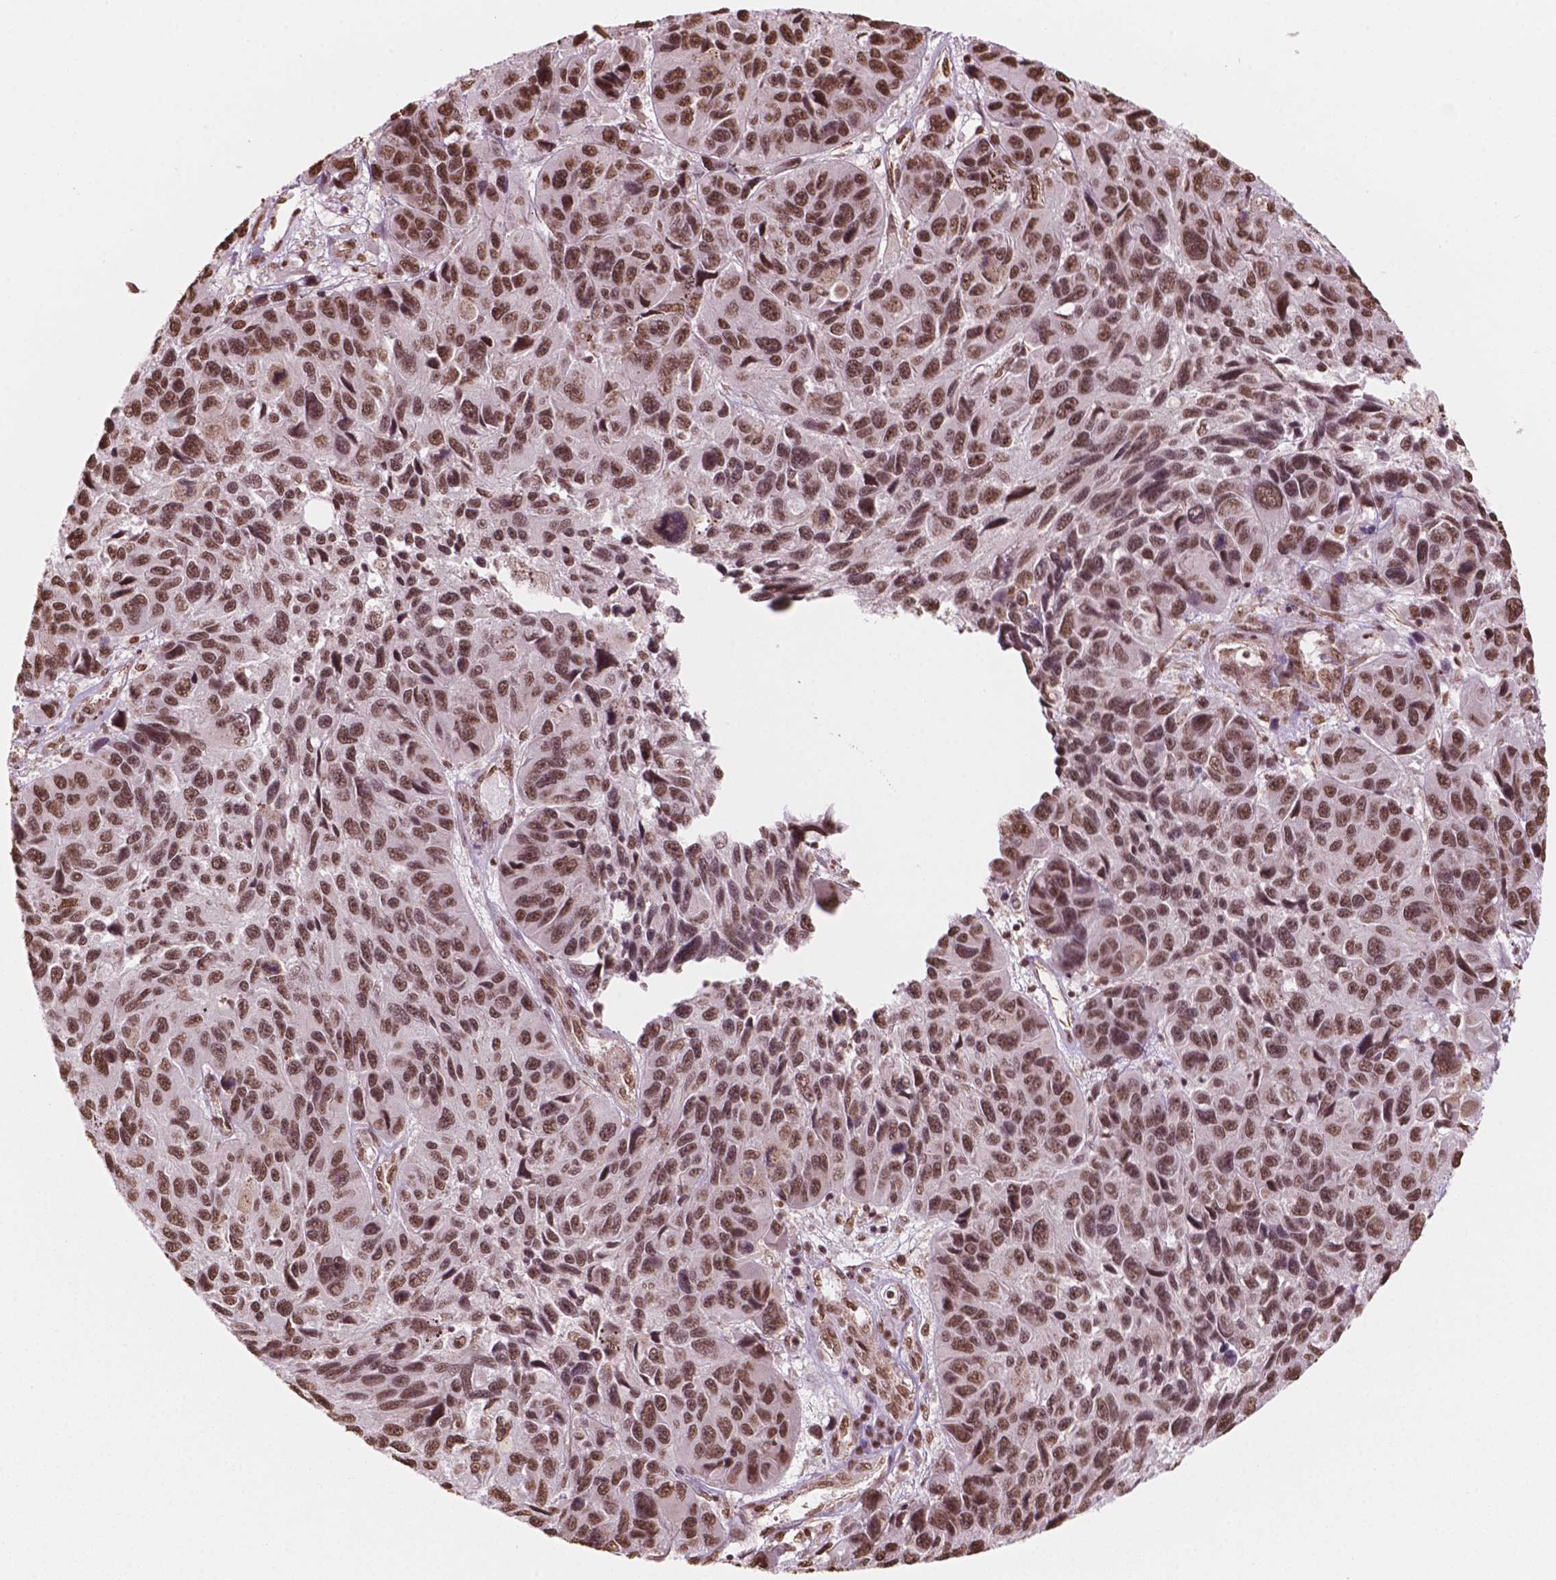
{"staining": {"intensity": "moderate", "quantity": ">75%", "location": "nuclear"}, "tissue": "melanoma", "cell_type": "Tumor cells", "image_type": "cancer", "snomed": [{"axis": "morphology", "description": "Malignant melanoma, NOS"}, {"axis": "topography", "description": "Skin"}], "caption": "The image displays staining of melanoma, revealing moderate nuclear protein staining (brown color) within tumor cells. (brown staining indicates protein expression, while blue staining denotes nuclei).", "gene": "GTF3C5", "patient": {"sex": "male", "age": 53}}